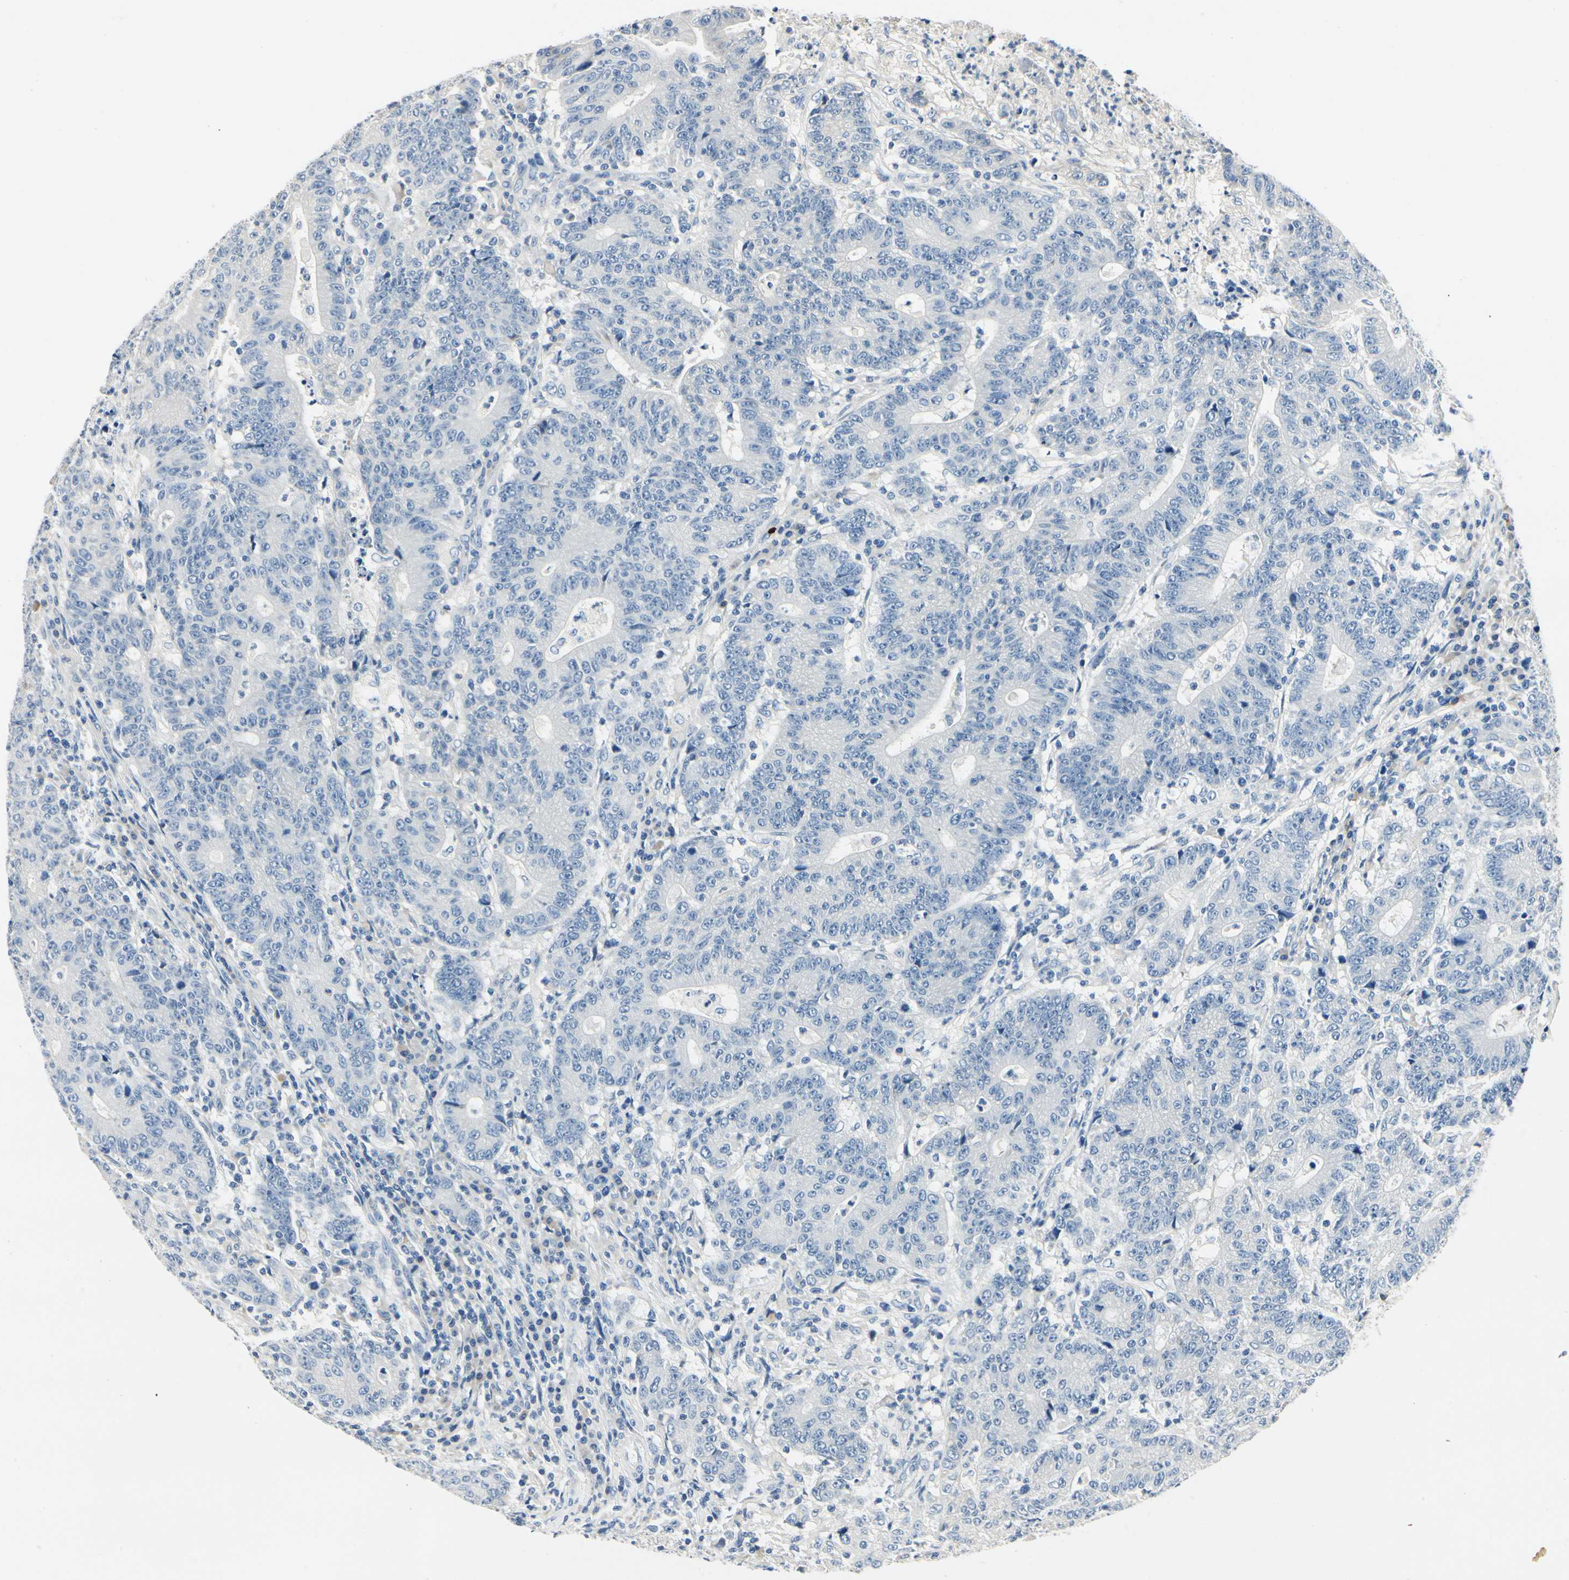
{"staining": {"intensity": "negative", "quantity": "none", "location": "none"}, "tissue": "colorectal cancer", "cell_type": "Tumor cells", "image_type": "cancer", "snomed": [{"axis": "morphology", "description": "Normal tissue, NOS"}, {"axis": "morphology", "description": "Adenocarcinoma, NOS"}, {"axis": "topography", "description": "Colon"}], "caption": "IHC of human adenocarcinoma (colorectal) displays no expression in tumor cells. (DAB immunohistochemistry with hematoxylin counter stain).", "gene": "TGFBR3", "patient": {"sex": "female", "age": 75}}